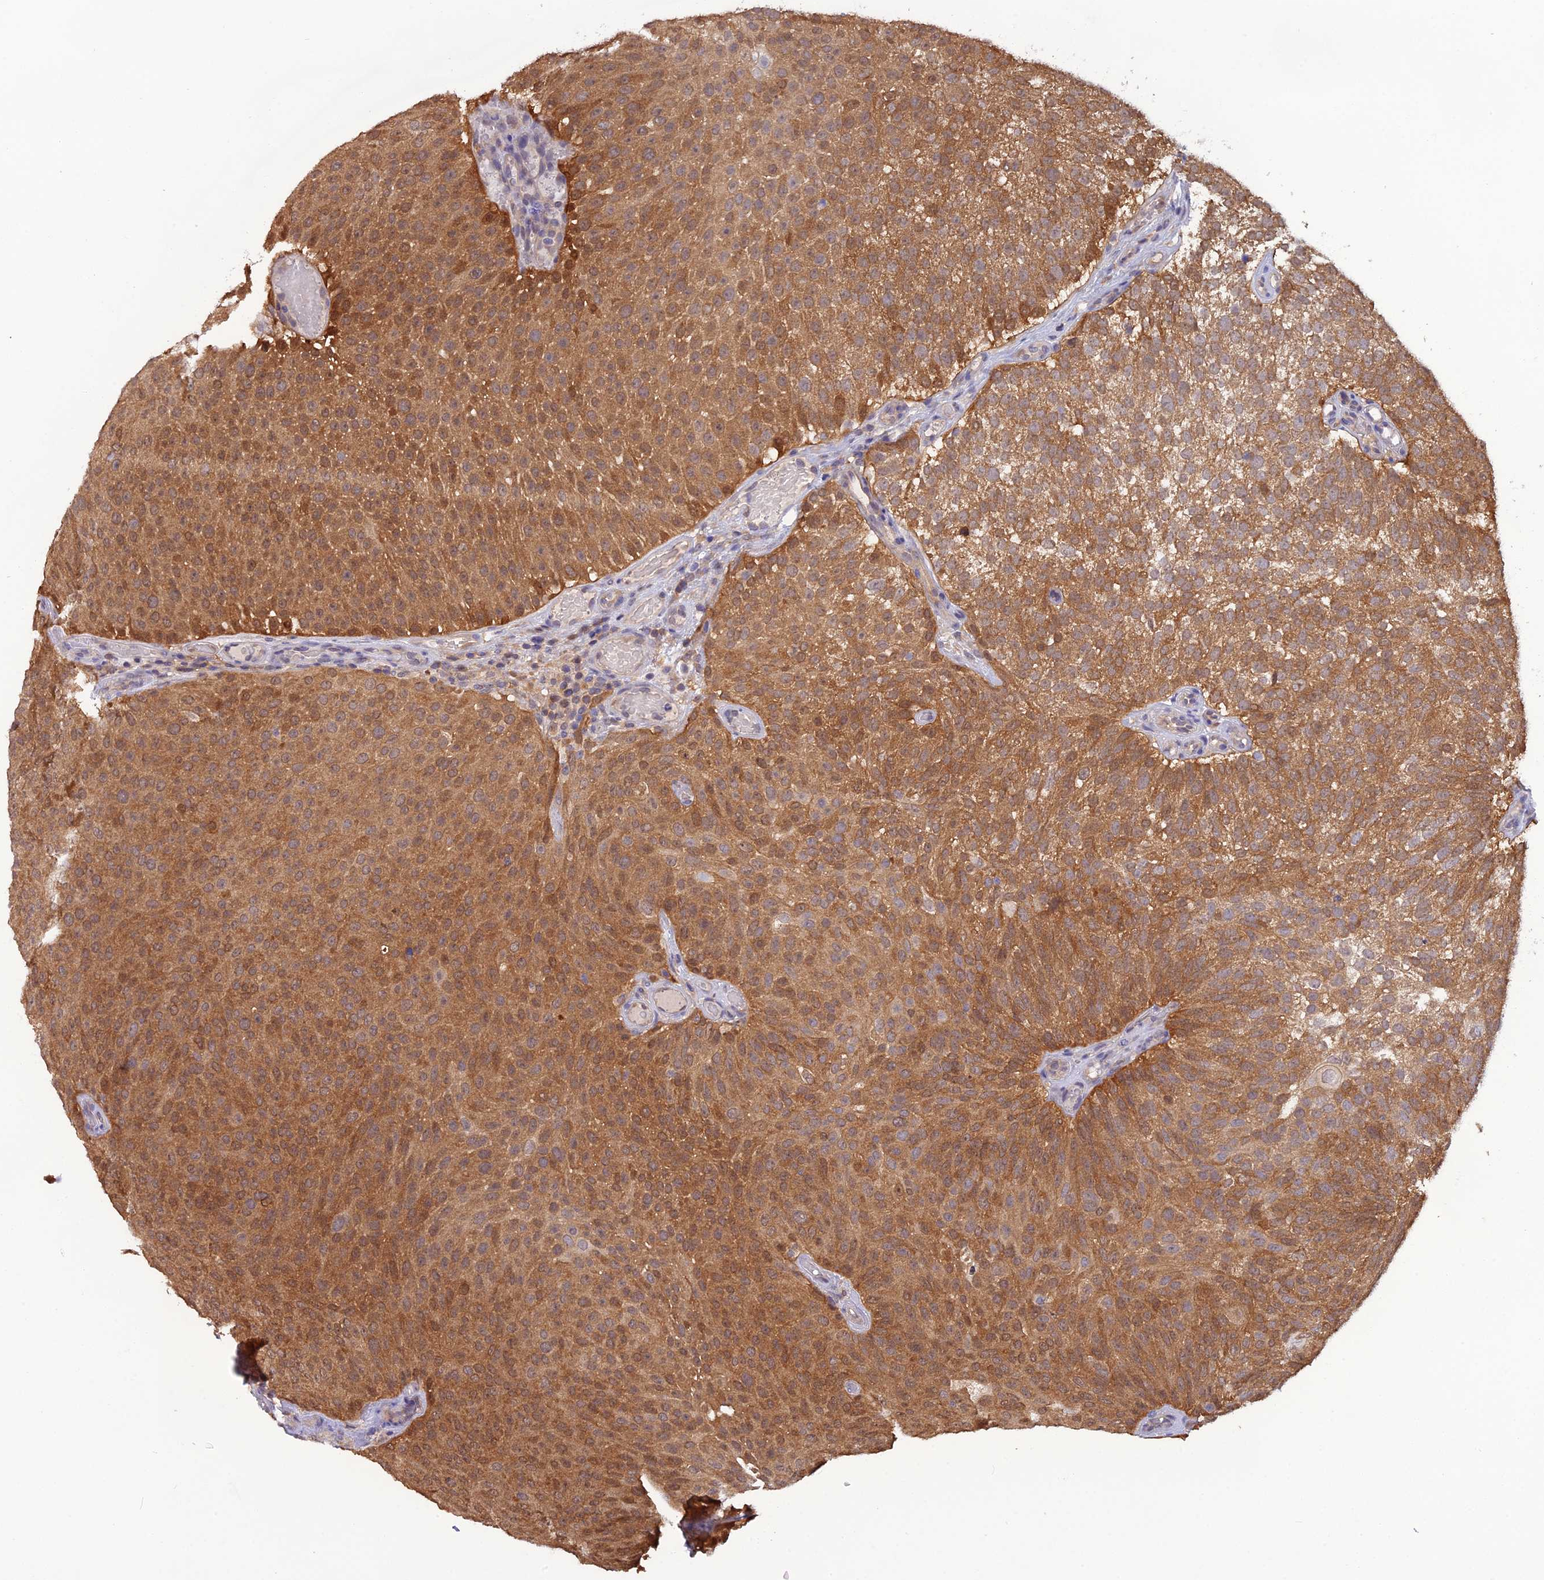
{"staining": {"intensity": "moderate", "quantity": ">75%", "location": "cytoplasmic/membranous"}, "tissue": "urothelial cancer", "cell_type": "Tumor cells", "image_type": "cancer", "snomed": [{"axis": "morphology", "description": "Urothelial carcinoma, Low grade"}, {"axis": "topography", "description": "Urinary bladder"}], "caption": "Brown immunohistochemical staining in urothelial carcinoma (low-grade) reveals moderate cytoplasmic/membranous positivity in about >75% of tumor cells.", "gene": "HINT1", "patient": {"sex": "male", "age": 78}}